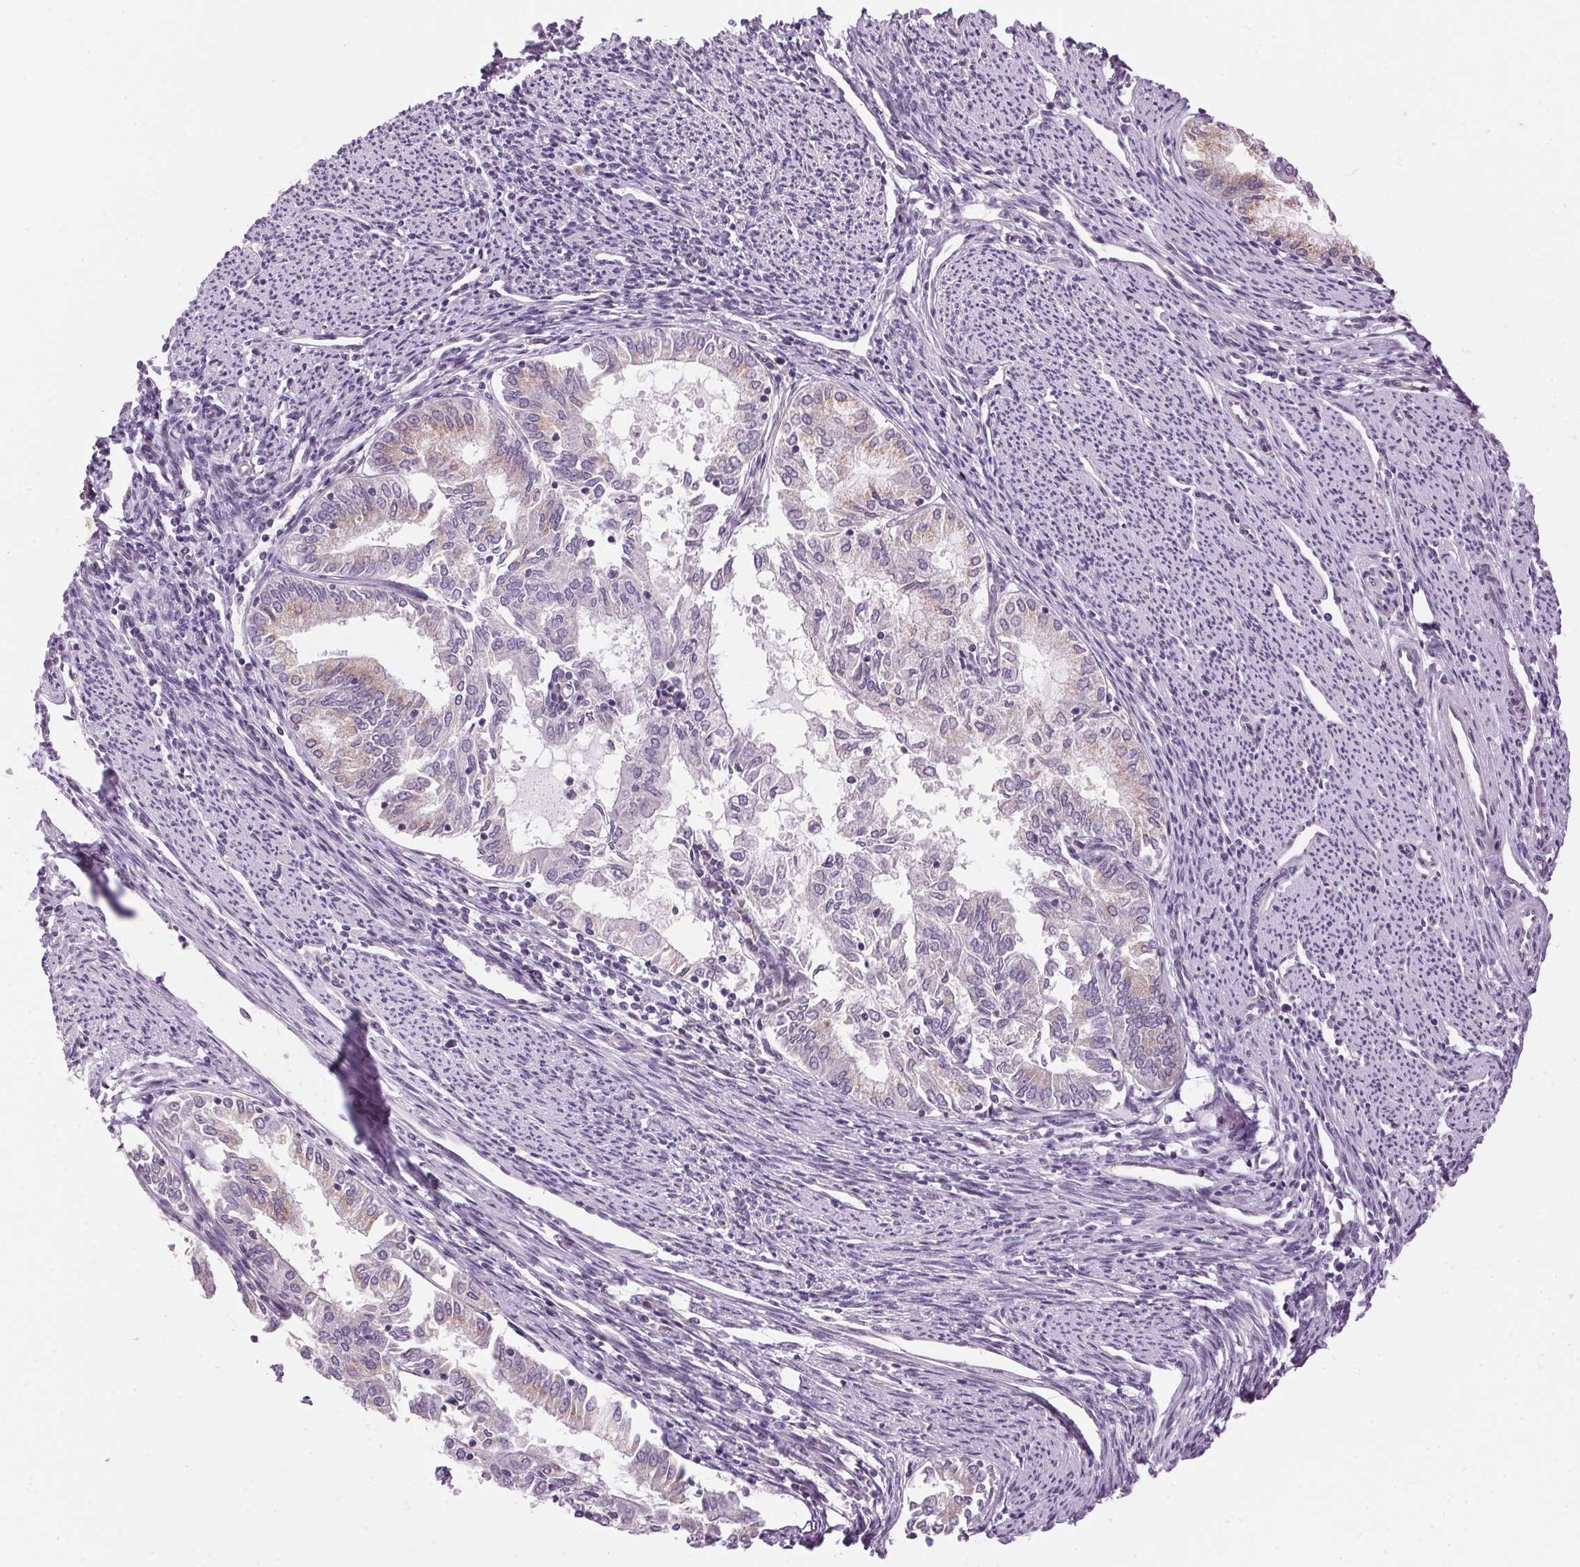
{"staining": {"intensity": "weak", "quantity": "25%-75%", "location": "cytoplasmic/membranous"}, "tissue": "endometrial cancer", "cell_type": "Tumor cells", "image_type": "cancer", "snomed": [{"axis": "morphology", "description": "Adenocarcinoma, NOS"}, {"axis": "topography", "description": "Endometrium"}], "caption": "Adenocarcinoma (endometrial) was stained to show a protein in brown. There is low levels of weak cytoplasmic/membranous positivity in about 25%-75% of tumor cells.", "gene": "GOLPH3", "patient": {"sex": "female", "age": 79}}